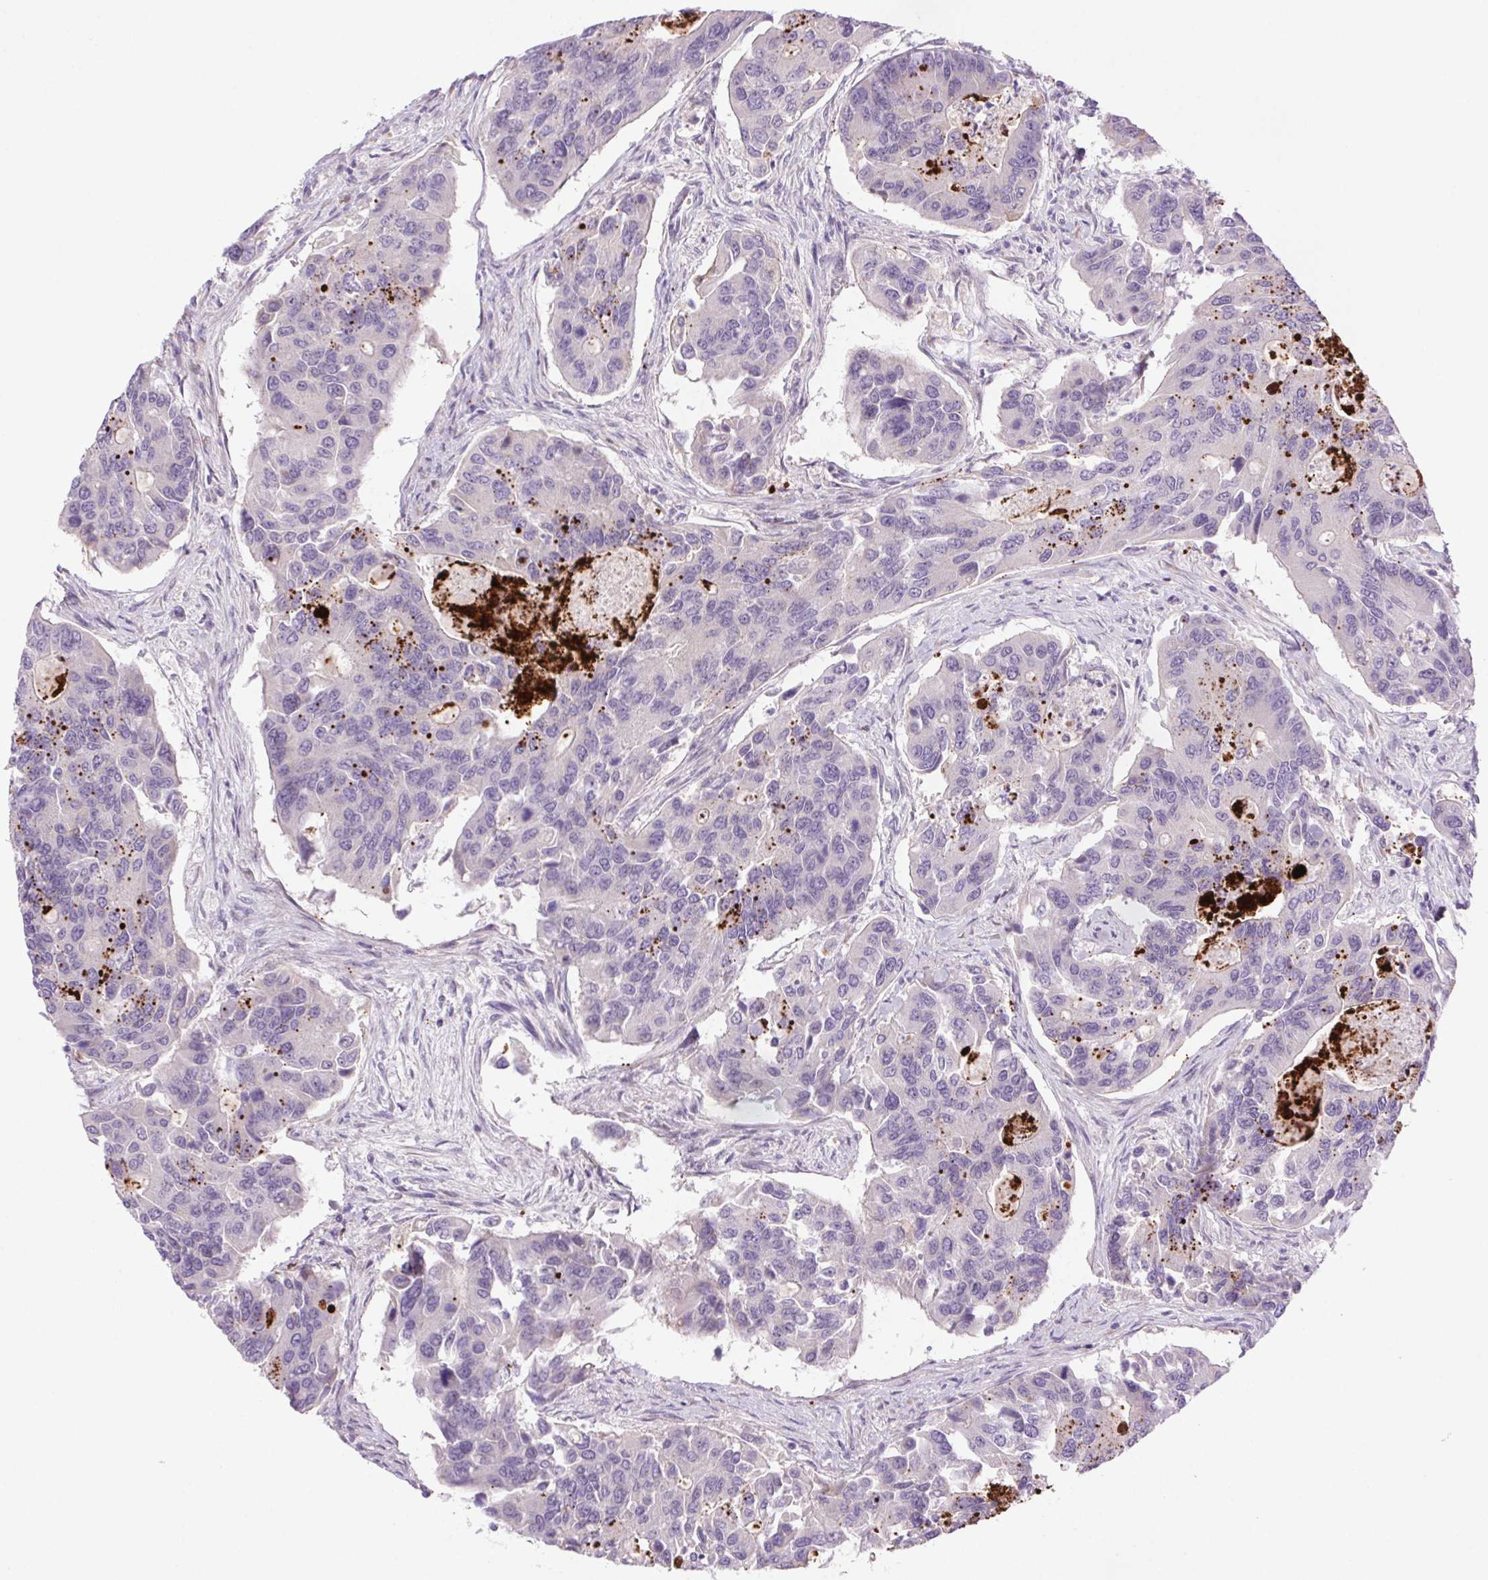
{"staining": {"intensity": "negative", "quantity": "none", "location": "none"}, "tissue": "colorectal cancer", "cell_type": "Tumor cells", "image_type": "cancer", "snomed": [{"axis": "morphology", "description": "Adenocarcinoma, NOS"}, {"axis": "topography", "description": "Colon"}], "caption": "IHC photomicrograph of human adenocarcinoma (colorectal) stained for a protein (brown), which exhibits no expression in tumor cells. (Stains: DAB (3,3'-diaminobenzidine) immunohistochemistry (IHC) with hematoxylin counter stain, Microscopy: brightfield microscopy at high magnification).", "gene": "LRRTM1", "patient": {"sex": "female", "age": 67}}